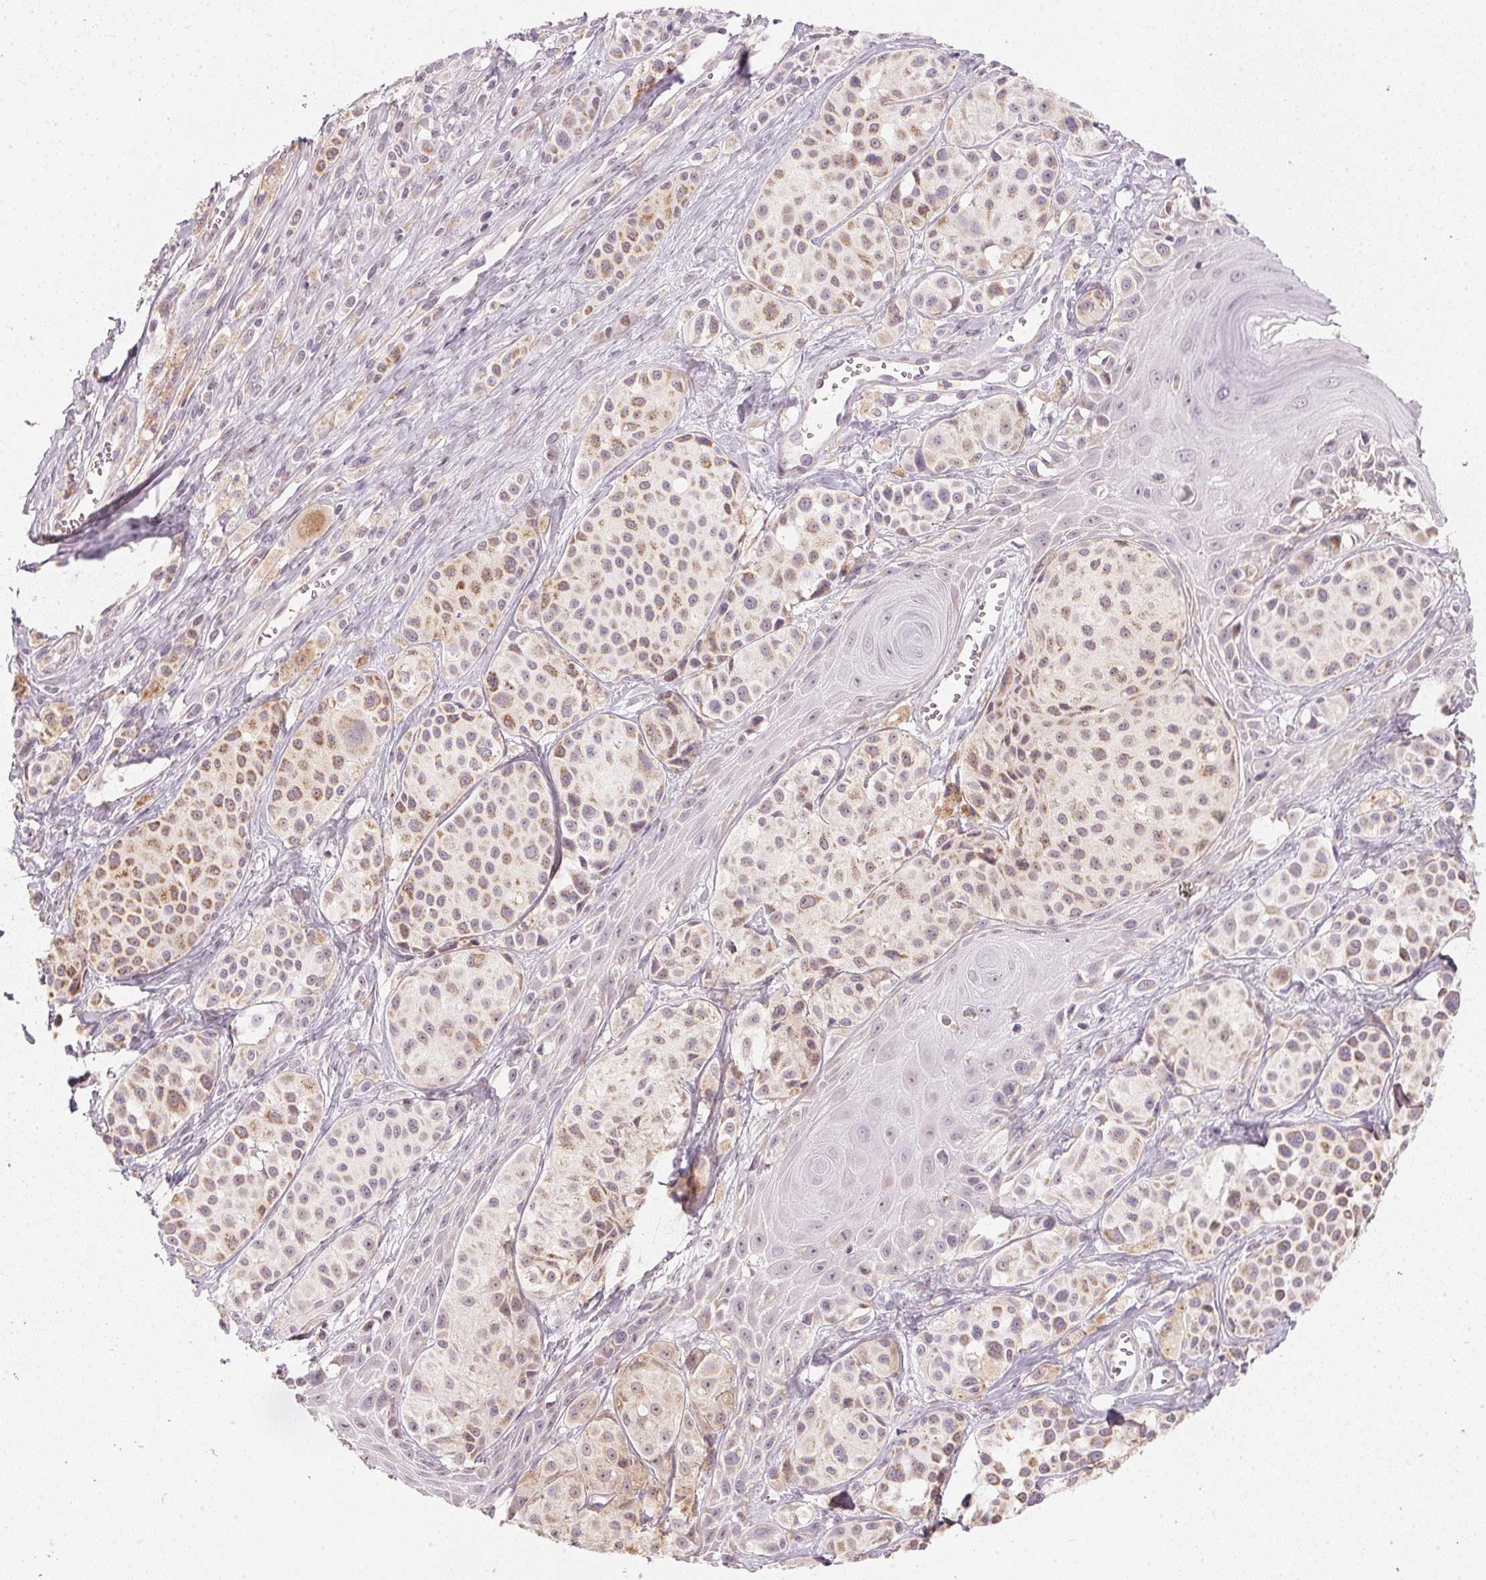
{"staining": {"intensity": "moderate", "quantity": "25%-75%", "location": "cytoplasmic/membranous"}, "tissue": "melanoma", "cell_type": "Tumor cells", "image_type": "cancer", "snomed": [{"axis": "morphology", "description": "Malignant melanoma, NOS"}, {"axis": "topography", "description": "Skin"}], "caption": "IHC image of neoplastic tissue: malignant melanoma stained using IHC displays medium levels of moderate protein expression localized specifically in the cytoplasmic/membranous of tumor cells, appearing as a cytoplasmic/membranous brown color.", "gene": "COQ7", "patient": {"sex": "male", "age": 77}}